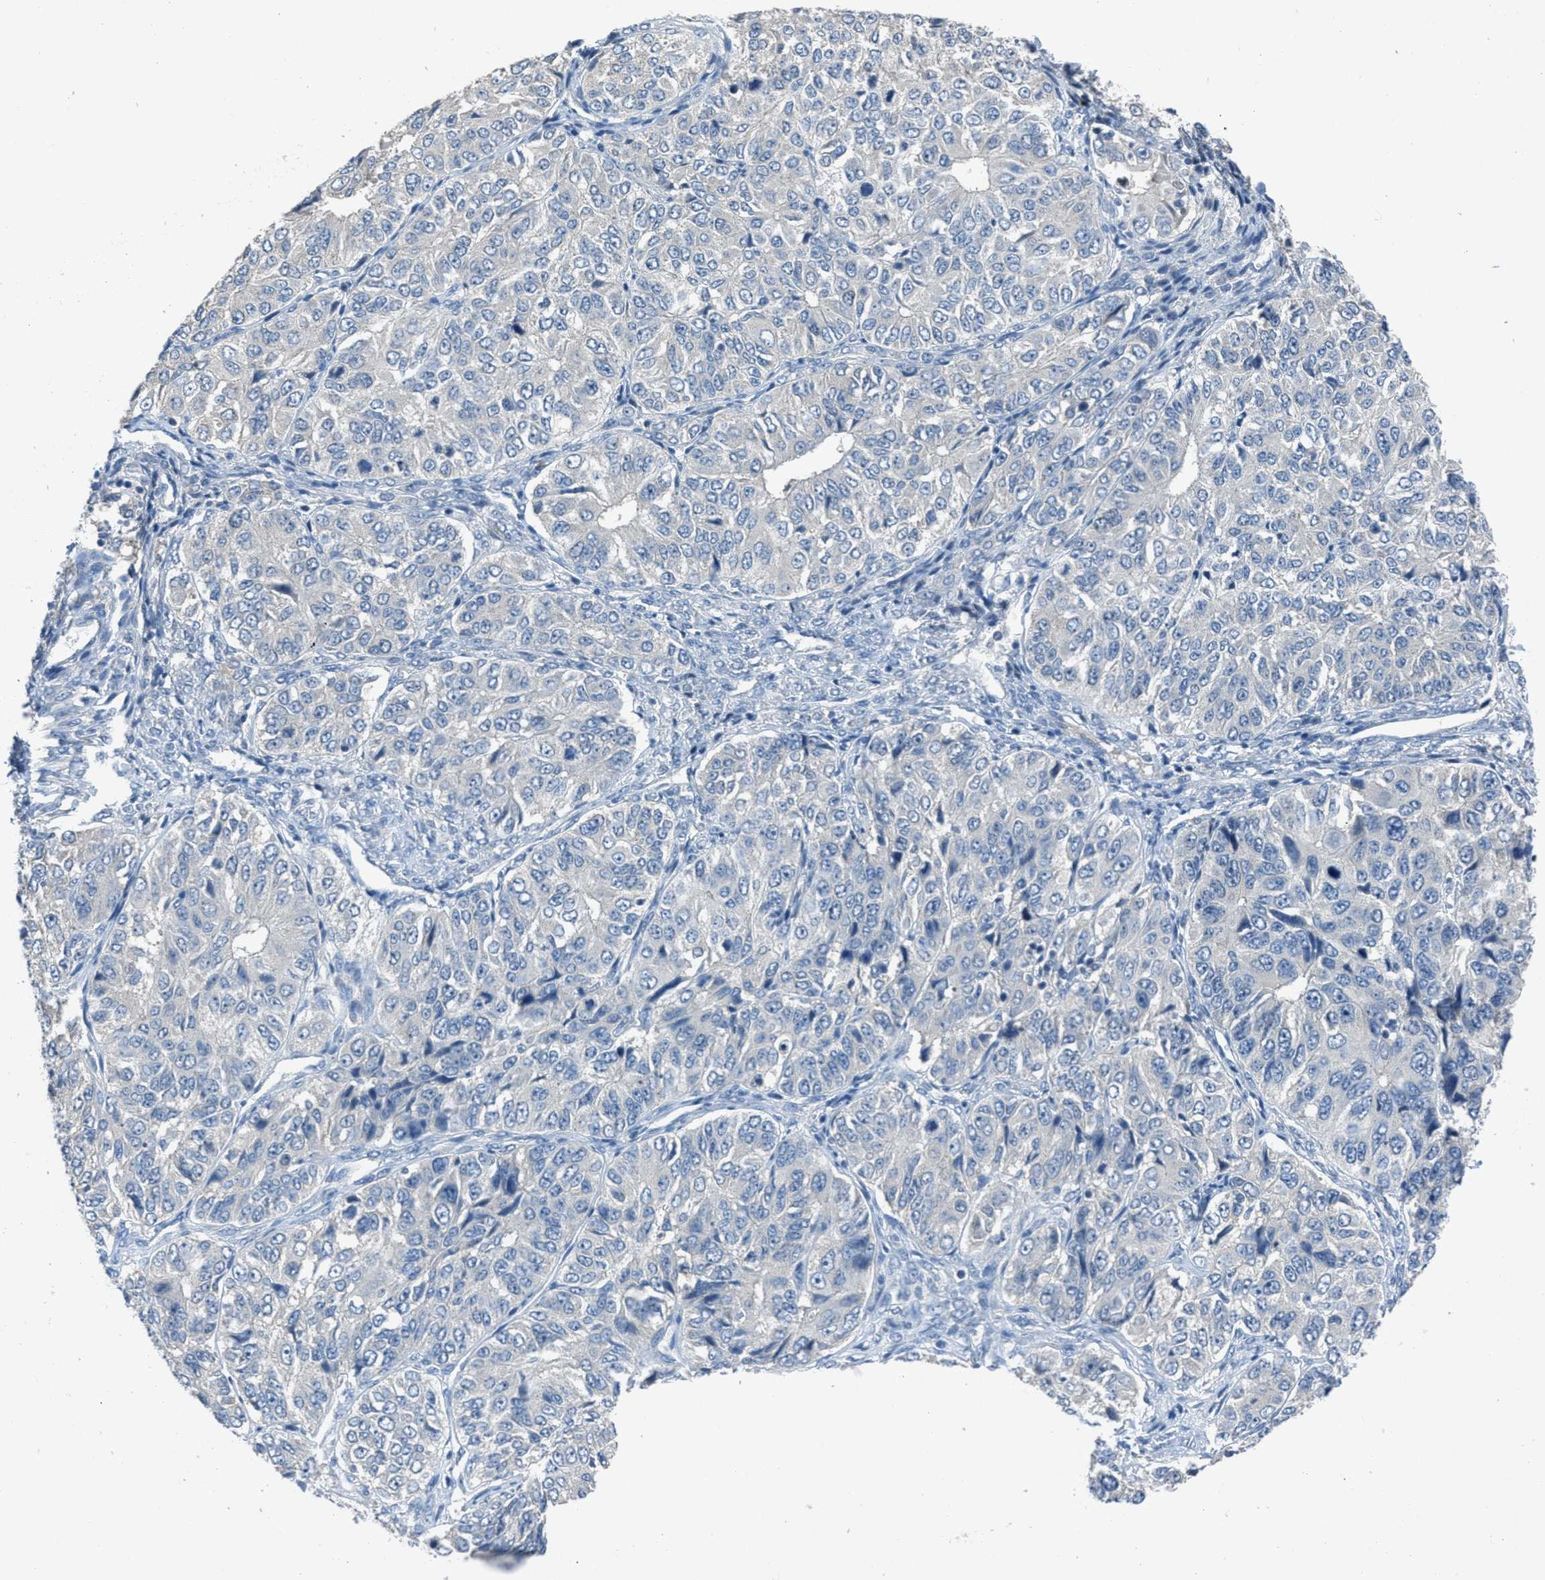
{"staining": {"intensity": "negative", "quantity": "none", "location": "none"}, "tissue": "ovarian cancer", "cell_type": "Tumor cells", "image_type": "cancer", "snomed": [{"axis": "morphology", "description": "Carcinoma, endometroid"}, {"axis": "topography", "description": "Ovary"}], "caption": "A high-resolution photomicrograph shows immunohistochemistry (IHC) staining of ovarian cancer (endometroid carcinoma), which shows no significant staining in tumor cells. (IHC, brightfield microscopy, high magnification).", "gene": "MIS18A", "patient": {"sex": "female", "age": 51}}